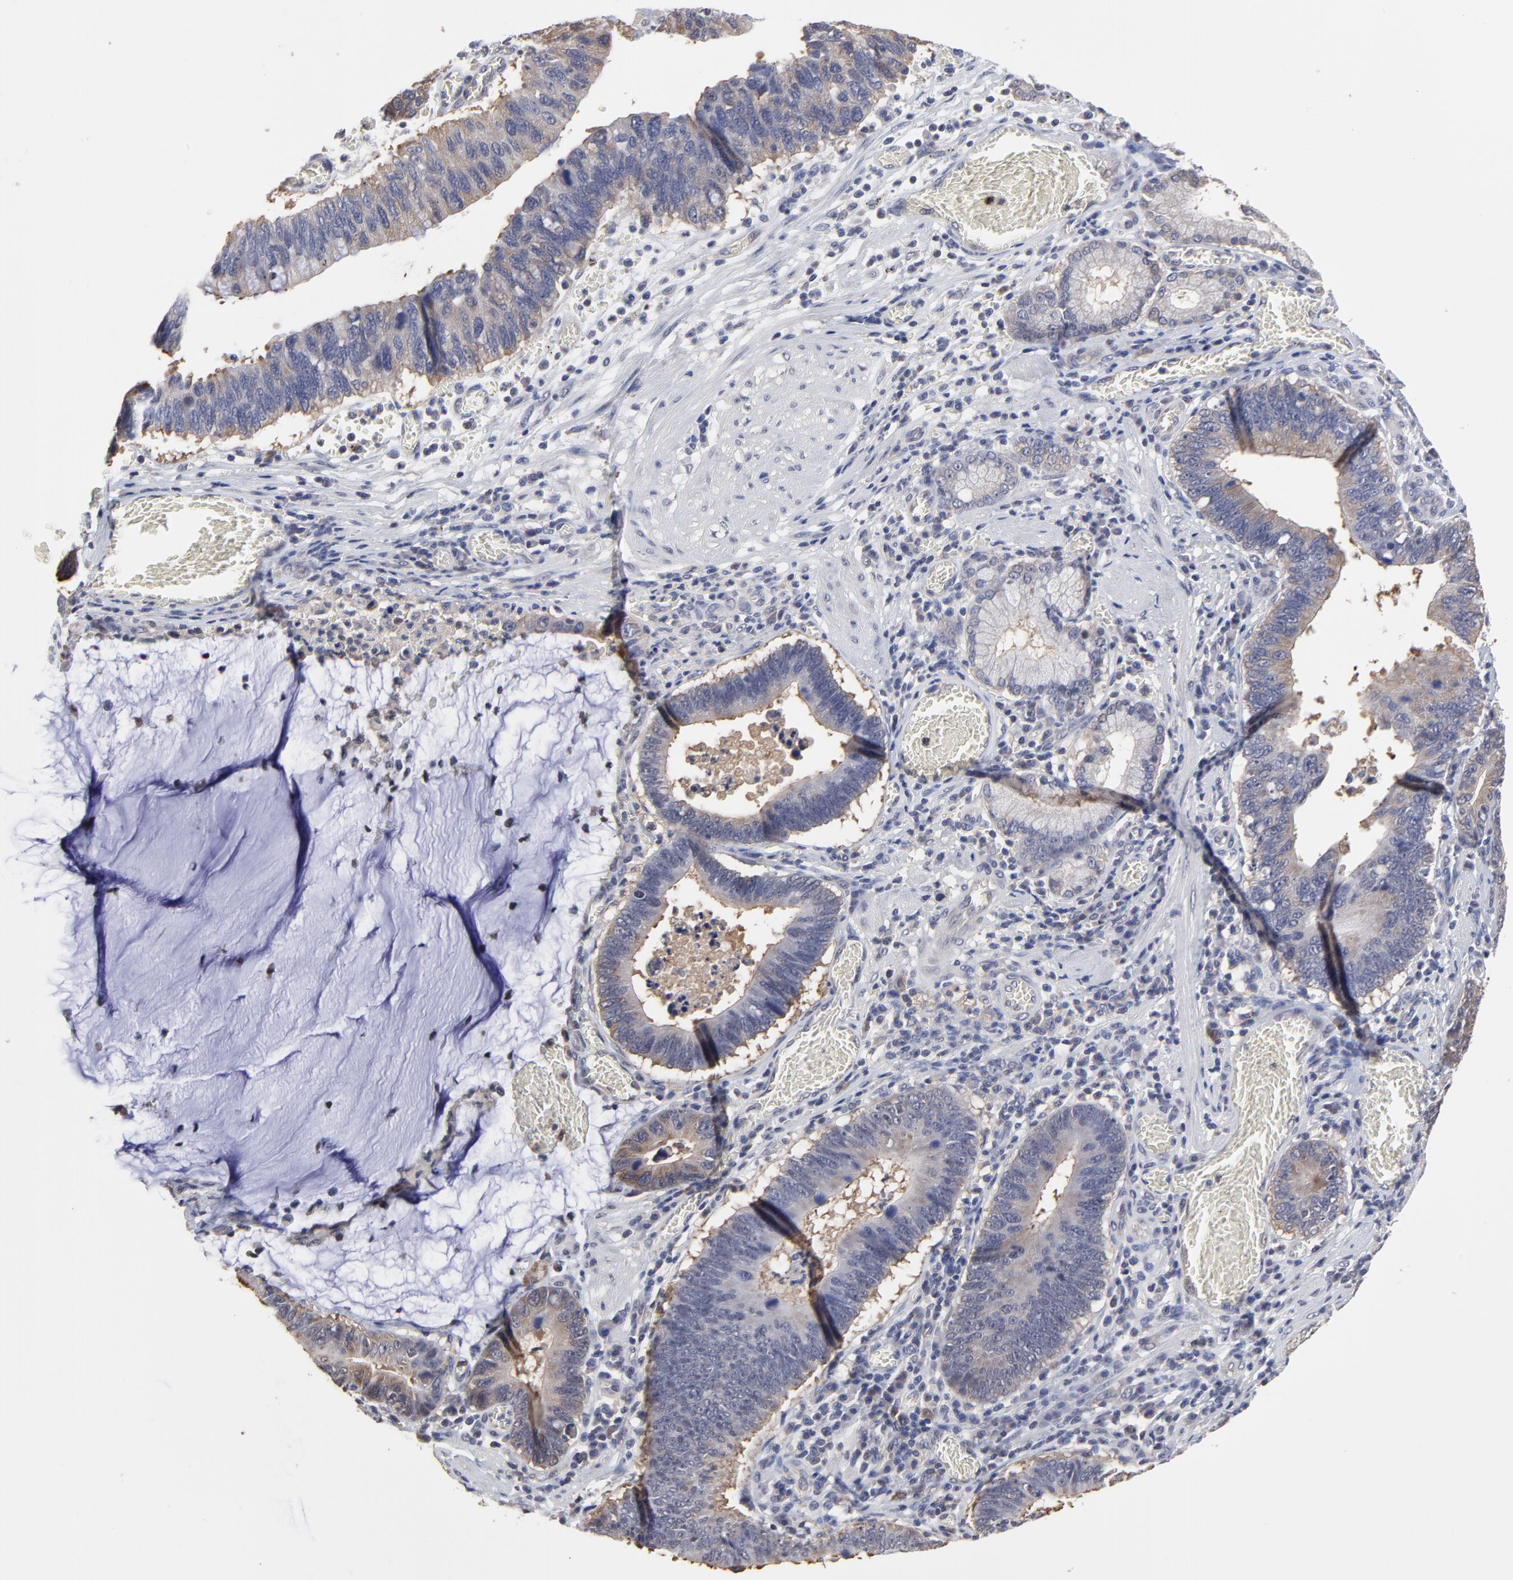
{"staining": {"intensity": "weak", "quantity": ">75%", "location": "cytoplasmic/membranous"}, "tissue": "stomach cancer", "cell_type": "Tumor cells", "image_type": "cancer", "snomed": [{"axis": "morphology", "description": "Adenocarcinoma, NOS"}, {"axis": "topography", "description": "Stomach"}, {"axis": "topography", "description": "Gastric cardia"}], "caption": "Human stomach adenocarcinoma stained for a protein (brown) demonstrates weak cytoplasmic/membranous positive expression in about >75% of tumor cells.", "gene": "CCT2", "patient": {"sex": "male", "age": 59}}